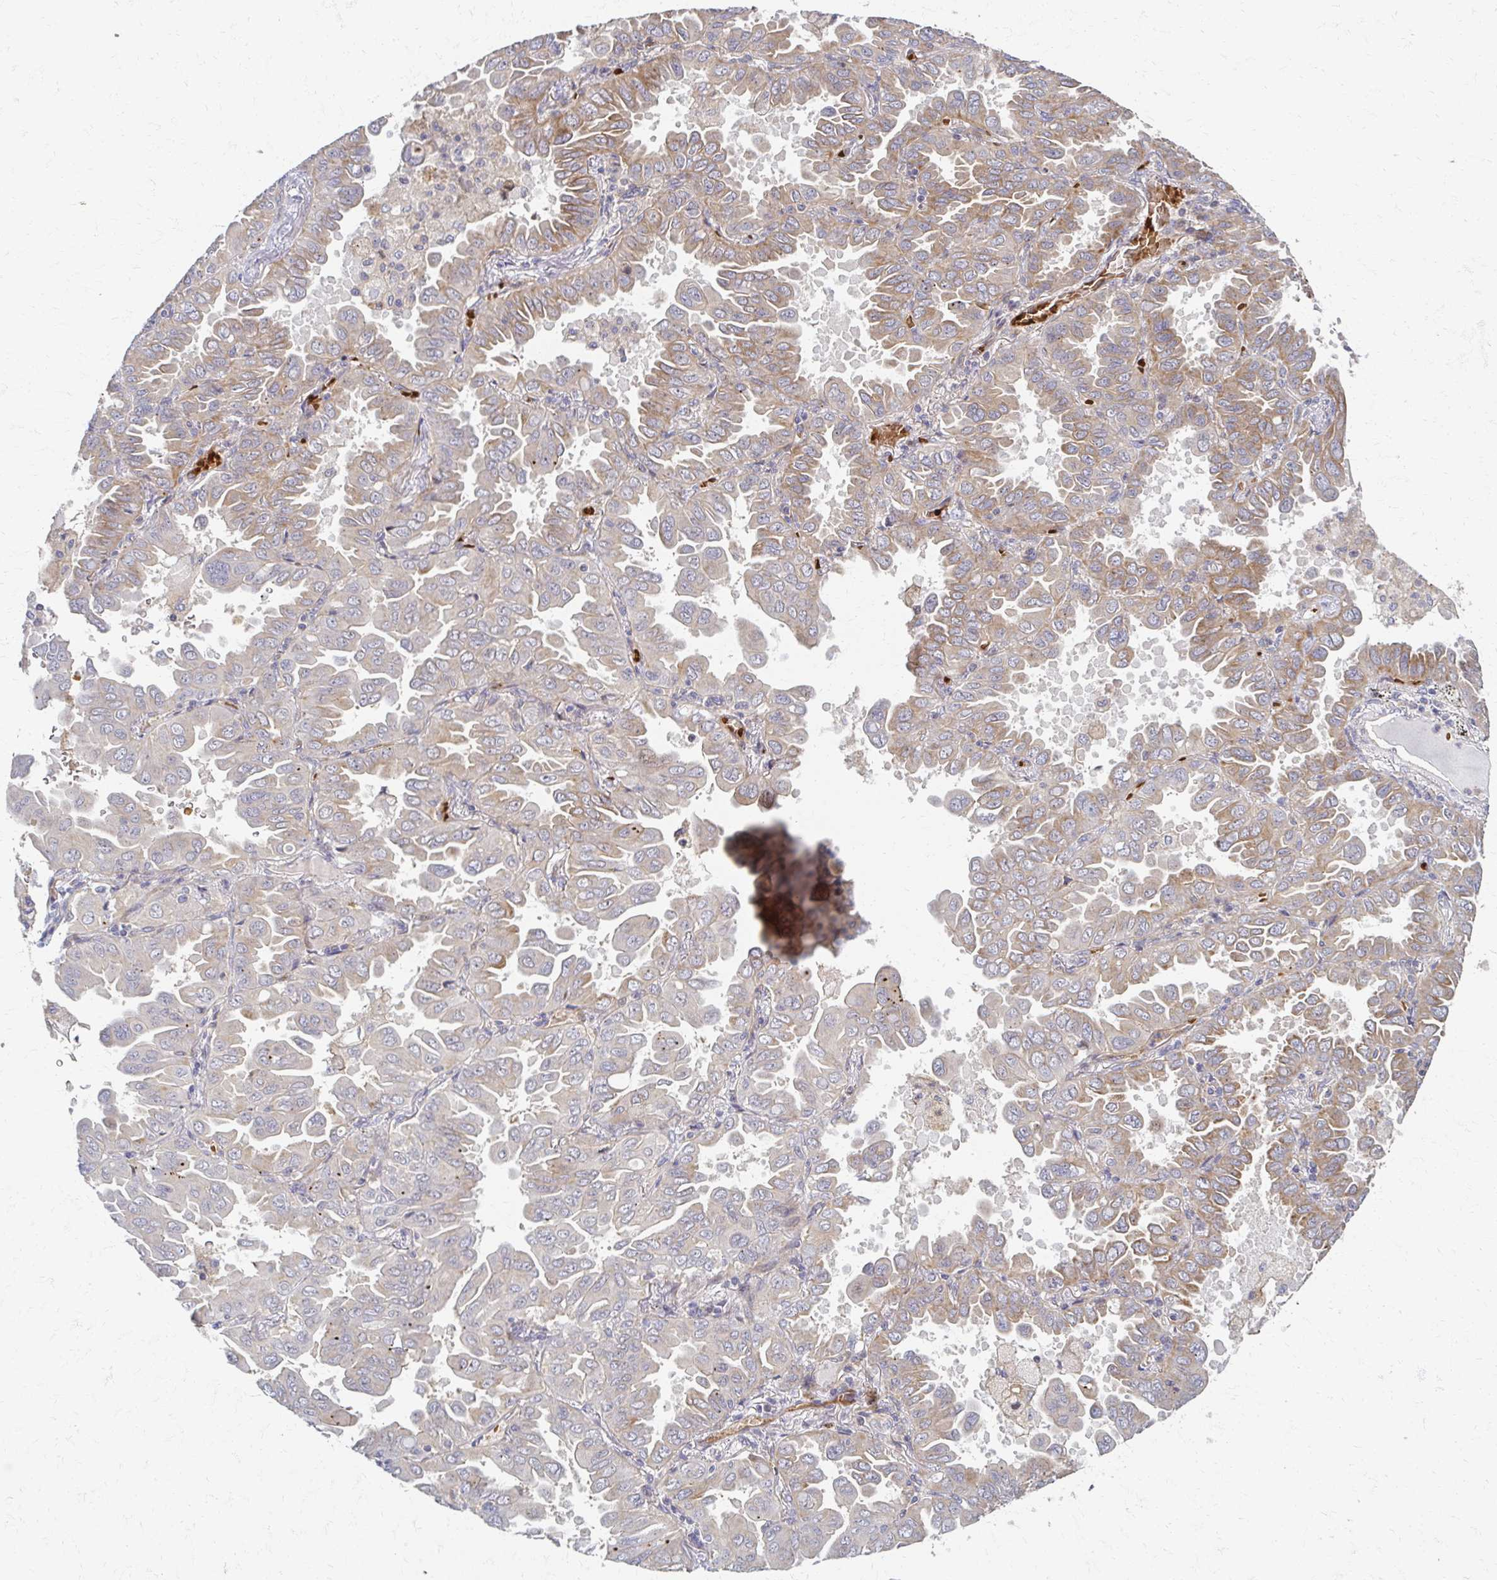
{"staining": {"intensity": "moderate", "quantity": "25%-75%", "location": "cytoplasmic/membranous"}, "tissue": "lung cancer", "cell_type": "Tumor cells", "image_type": "cancer", "snomed": [{"axis": "morphology", "description": "Adenocarcinoma, NOS"}, {"axis": "topography", "description": "Lung"}], "caption": "Immunohistochemistry (IHC) (DAB (3,3'-diaminobenzidine)) staining of adenocarcinoma (lung) reveals moderate cytoplasmic/membranous protein positivity in approximately 25%-75% of tumor cells.", "gene": "SKA2", "patient": {"sex": "male", "age": 64}}